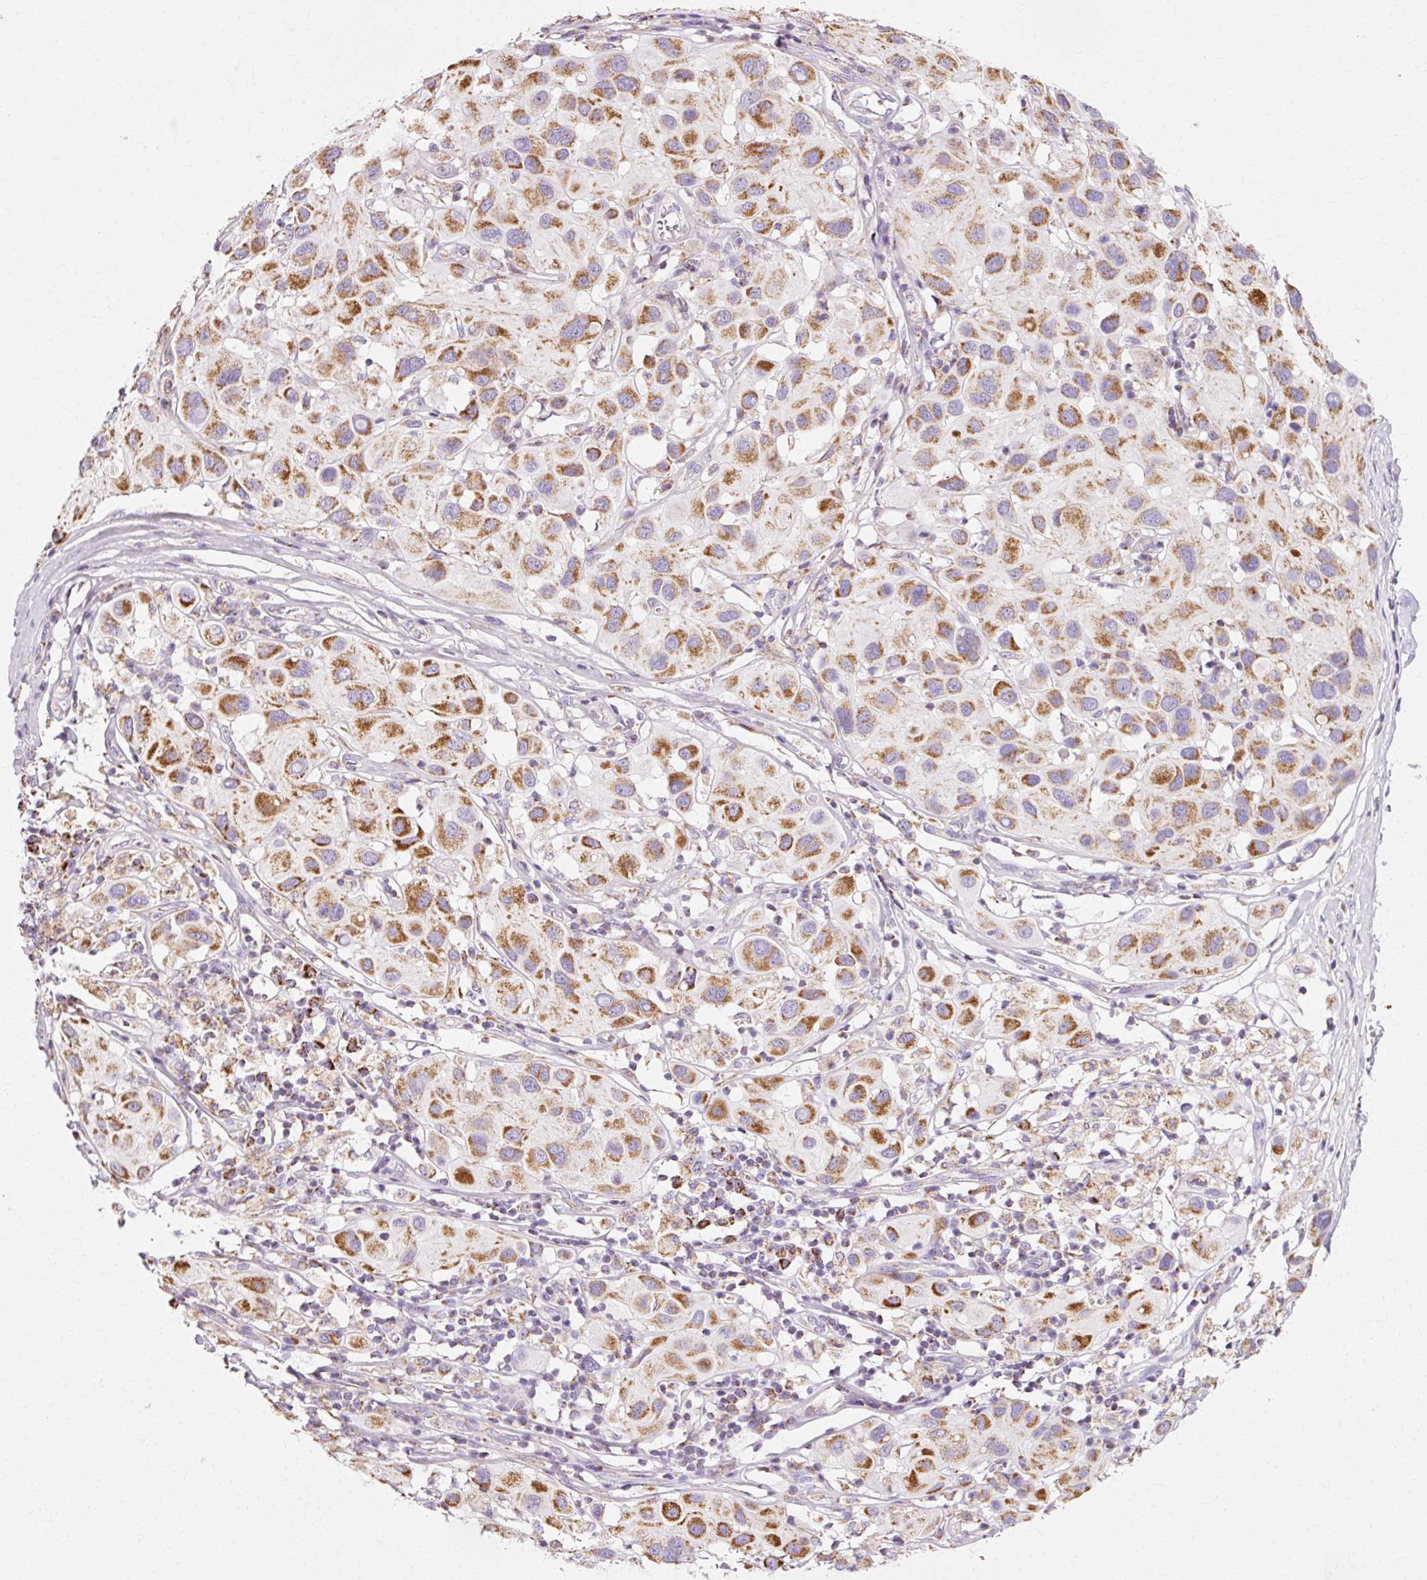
{"staining": {"intensity": "strong", "quantity": ">75%", "location": "cytoplasmic/membranous"}, "tissue": "melanoma", "cell_type": "Tumor cells", "image_type": "cancer", "snomed": [{"axis": "morphology", "description": "Malignant melanoma, Metastatic site"}, {"axis": "topography", "description": "Skin"}], "caption": "Immunohistochemical staining of human malignant melanoma (metastatic site) shows strong cytoplasmic/membranous protein expression in about >75% of tumor cells. The protein is stained brown, and the nuclei are stained in blue (DAB (3,3'-diaminobenzidine) IHC with brightfield microscopy, high magnification).", "gene": "ATP5PO", "patient": {"sex": "male", "age": 41}}